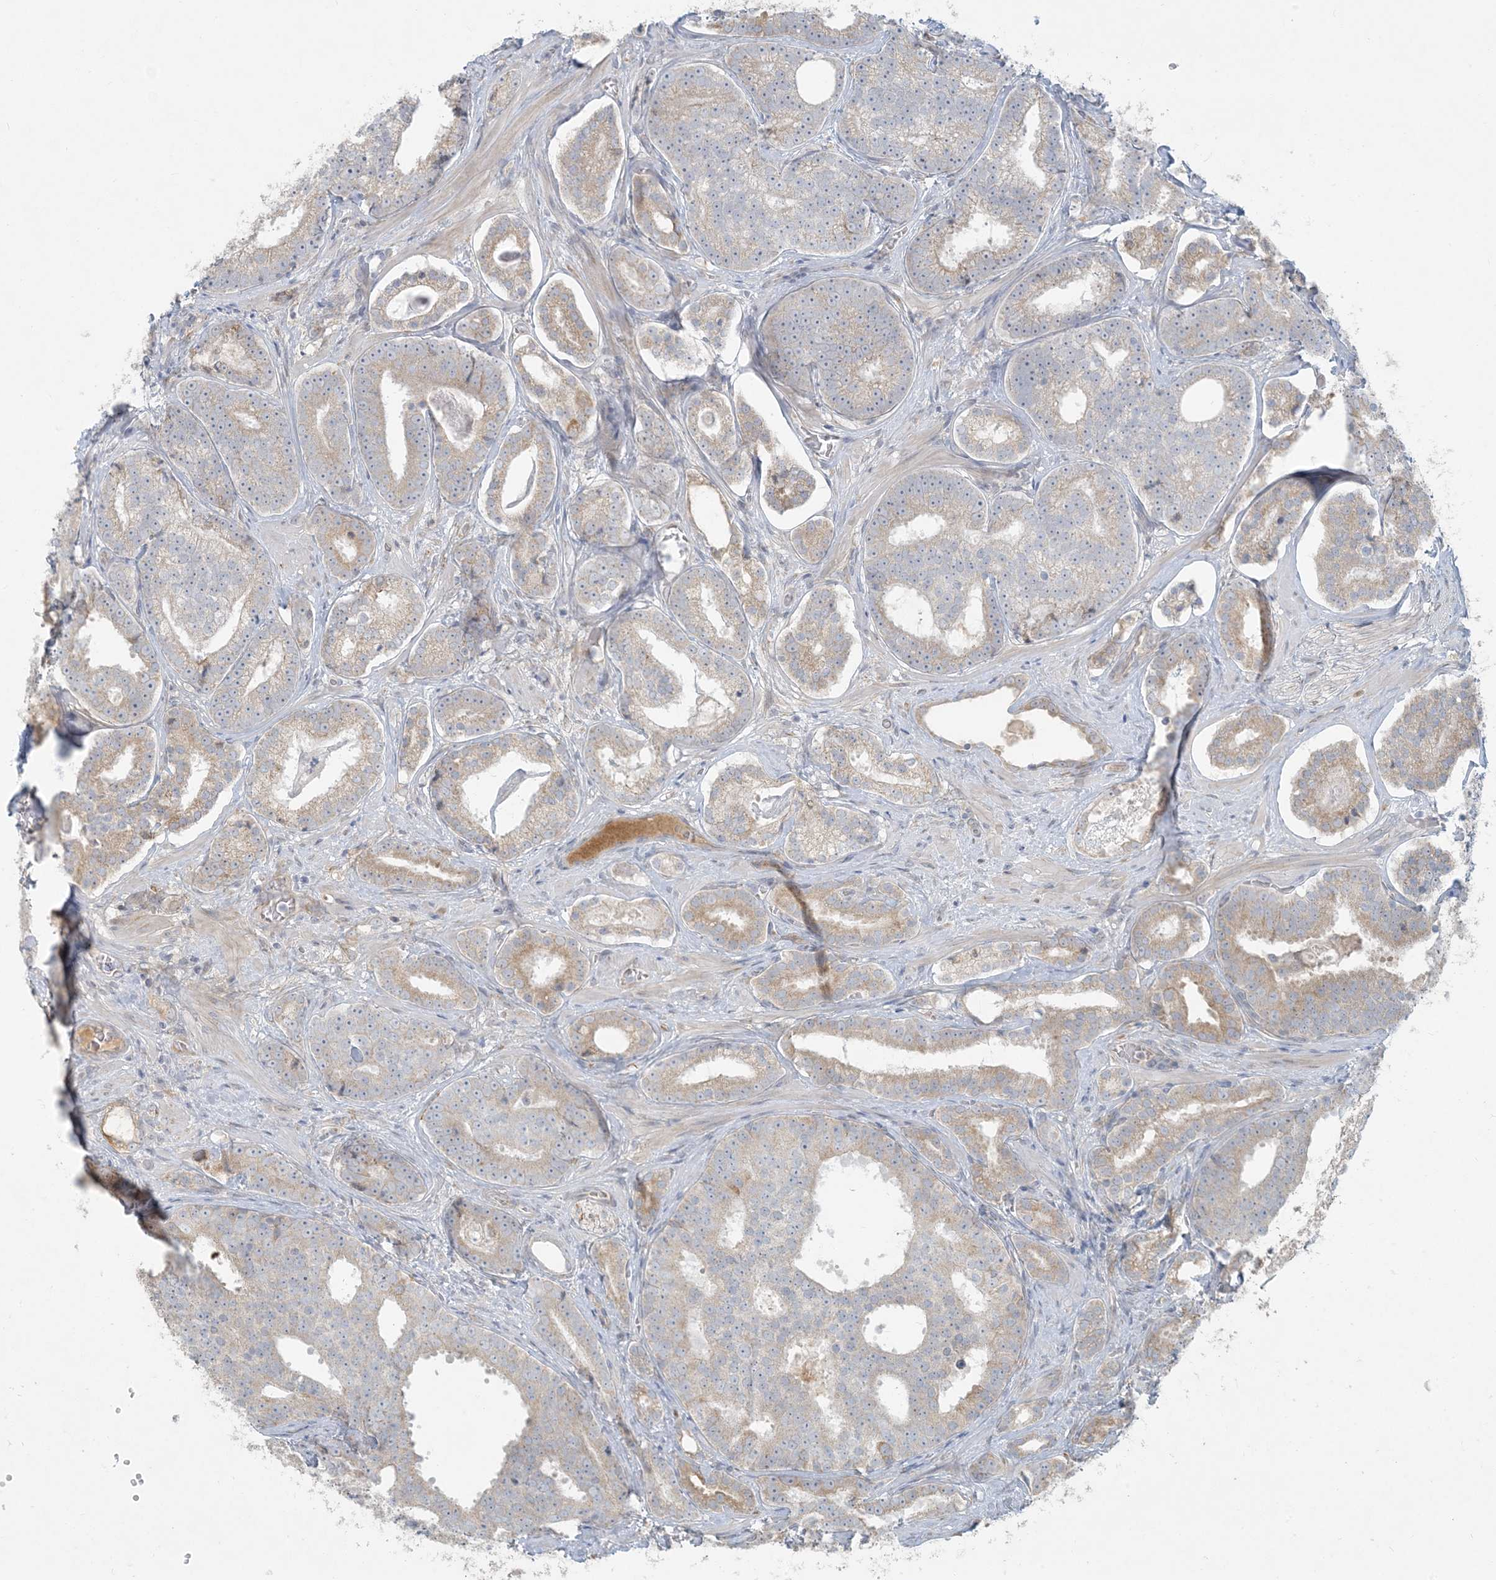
{"staining": {"intensity": "moderate", "quantity": ">75%", "location": "cytoplasmic/membranous"}, "tissue": "prostate cancer", "cell_type": "Tumor cells", "image_type": "cancer", "snomed": [{"axis": "morphology", "description": "Adenocarcinoma, High grade"}, {"axis": "topography", "description": "Prostate"}], "caption": "An immunohistochemistry histopathology image of tumor tissue is shown. Protein staining in brown labels moderate cytoplasmic/membranous positivity in prostate cancer within tumor cells.", "gene": "HACL1", "patient": {"sex": "male", "age": 60}}